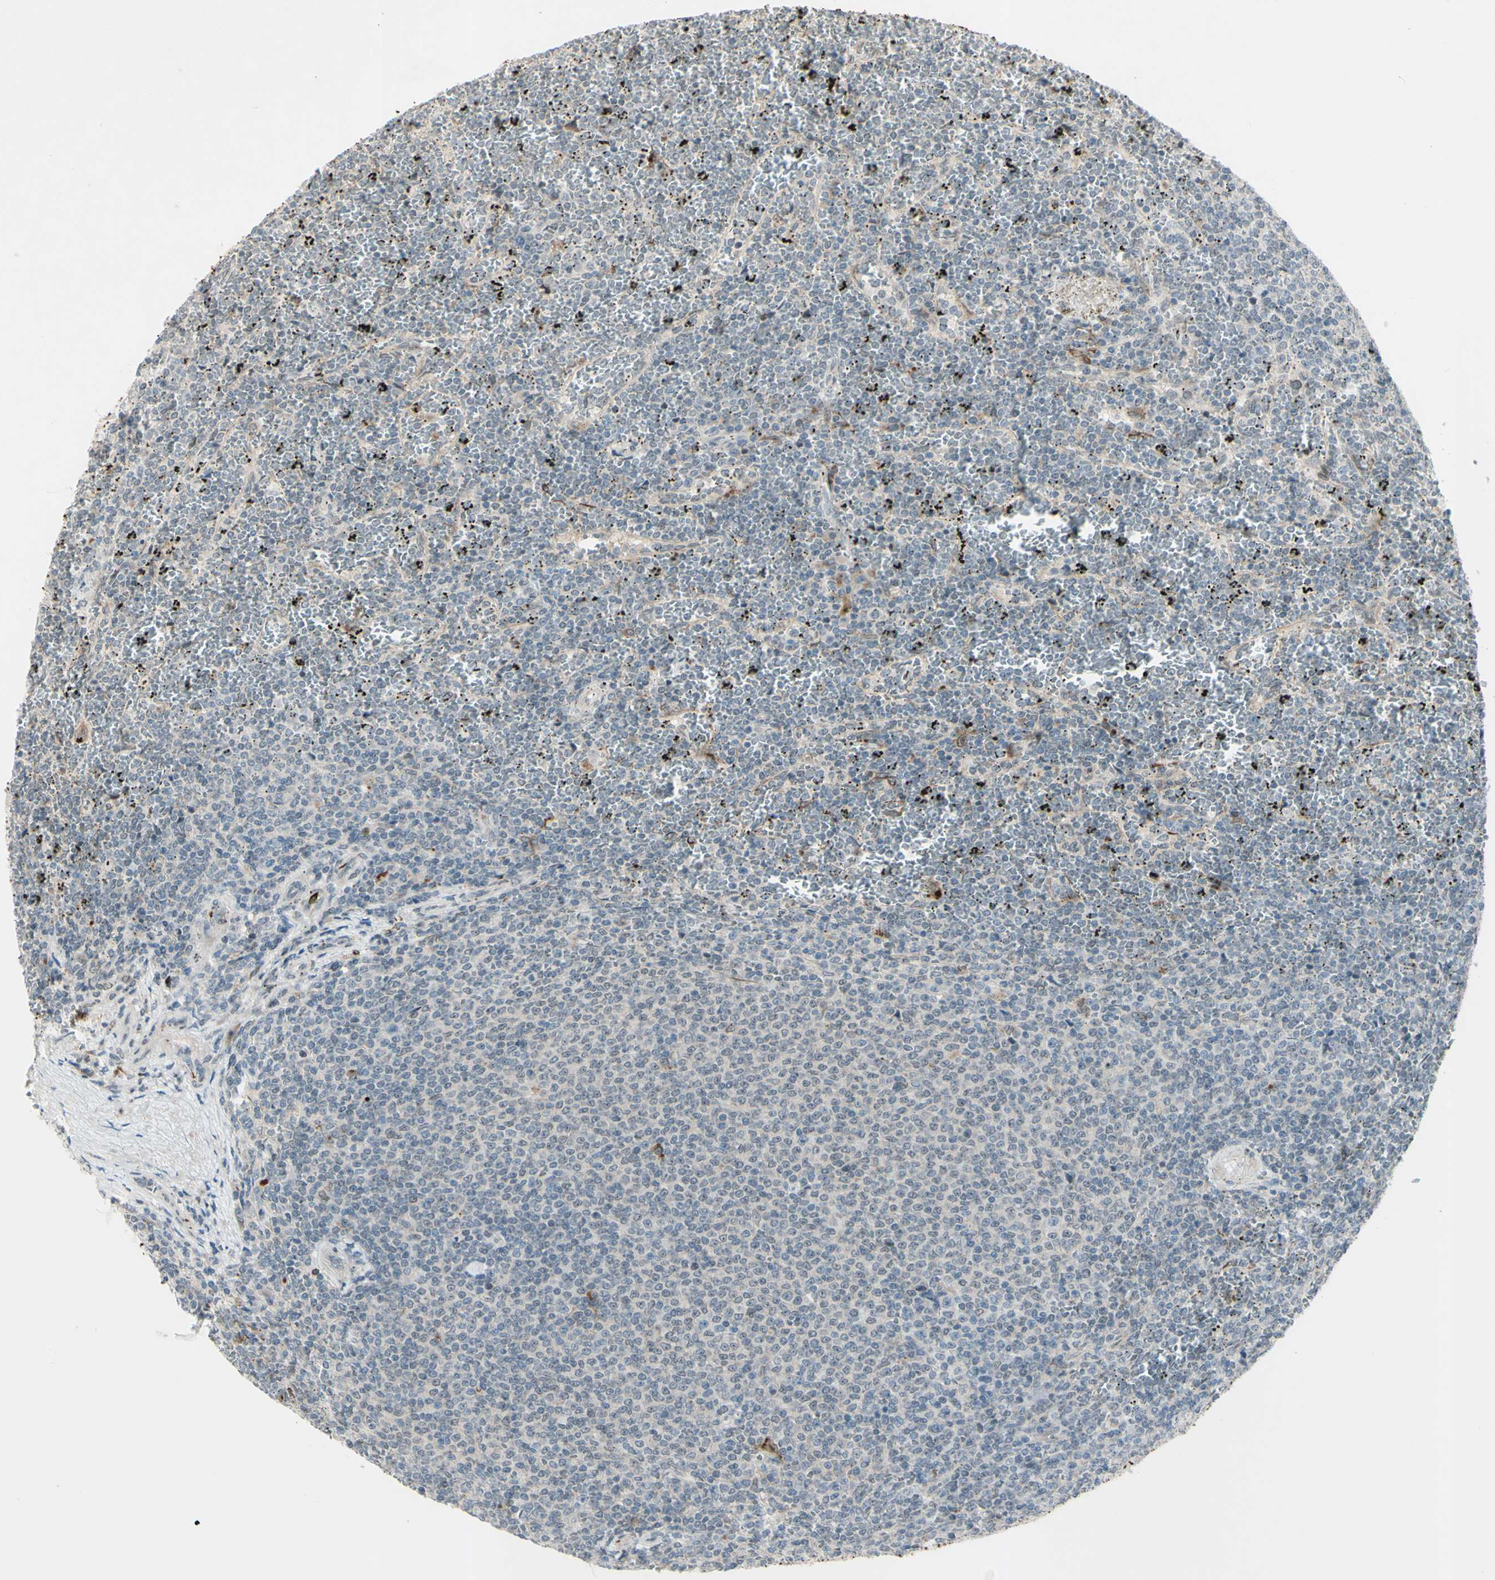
{"staining": {"intensity": "negative", "quantity": "none", "location": "none"}, "tissue": "lymphoma", "cell_type": "Tumor cells", "image_type": "cancer", "snomed": [{"axis": "morphology", "description": "Malignant lymphoma, non-Hodgkin's type, Low grade"}, {"axis": "topography", "description": "Spleen"}], "caption": "A high-resolution image shows immunohistochemistry (IHC) staining of malignant lymphoma, non-Hodgkin's type (low-grade), which demonstrates no significant staining in tumor cells.", "gene": "FGFR2", "patient": {"sex": "female", "age": 77}}